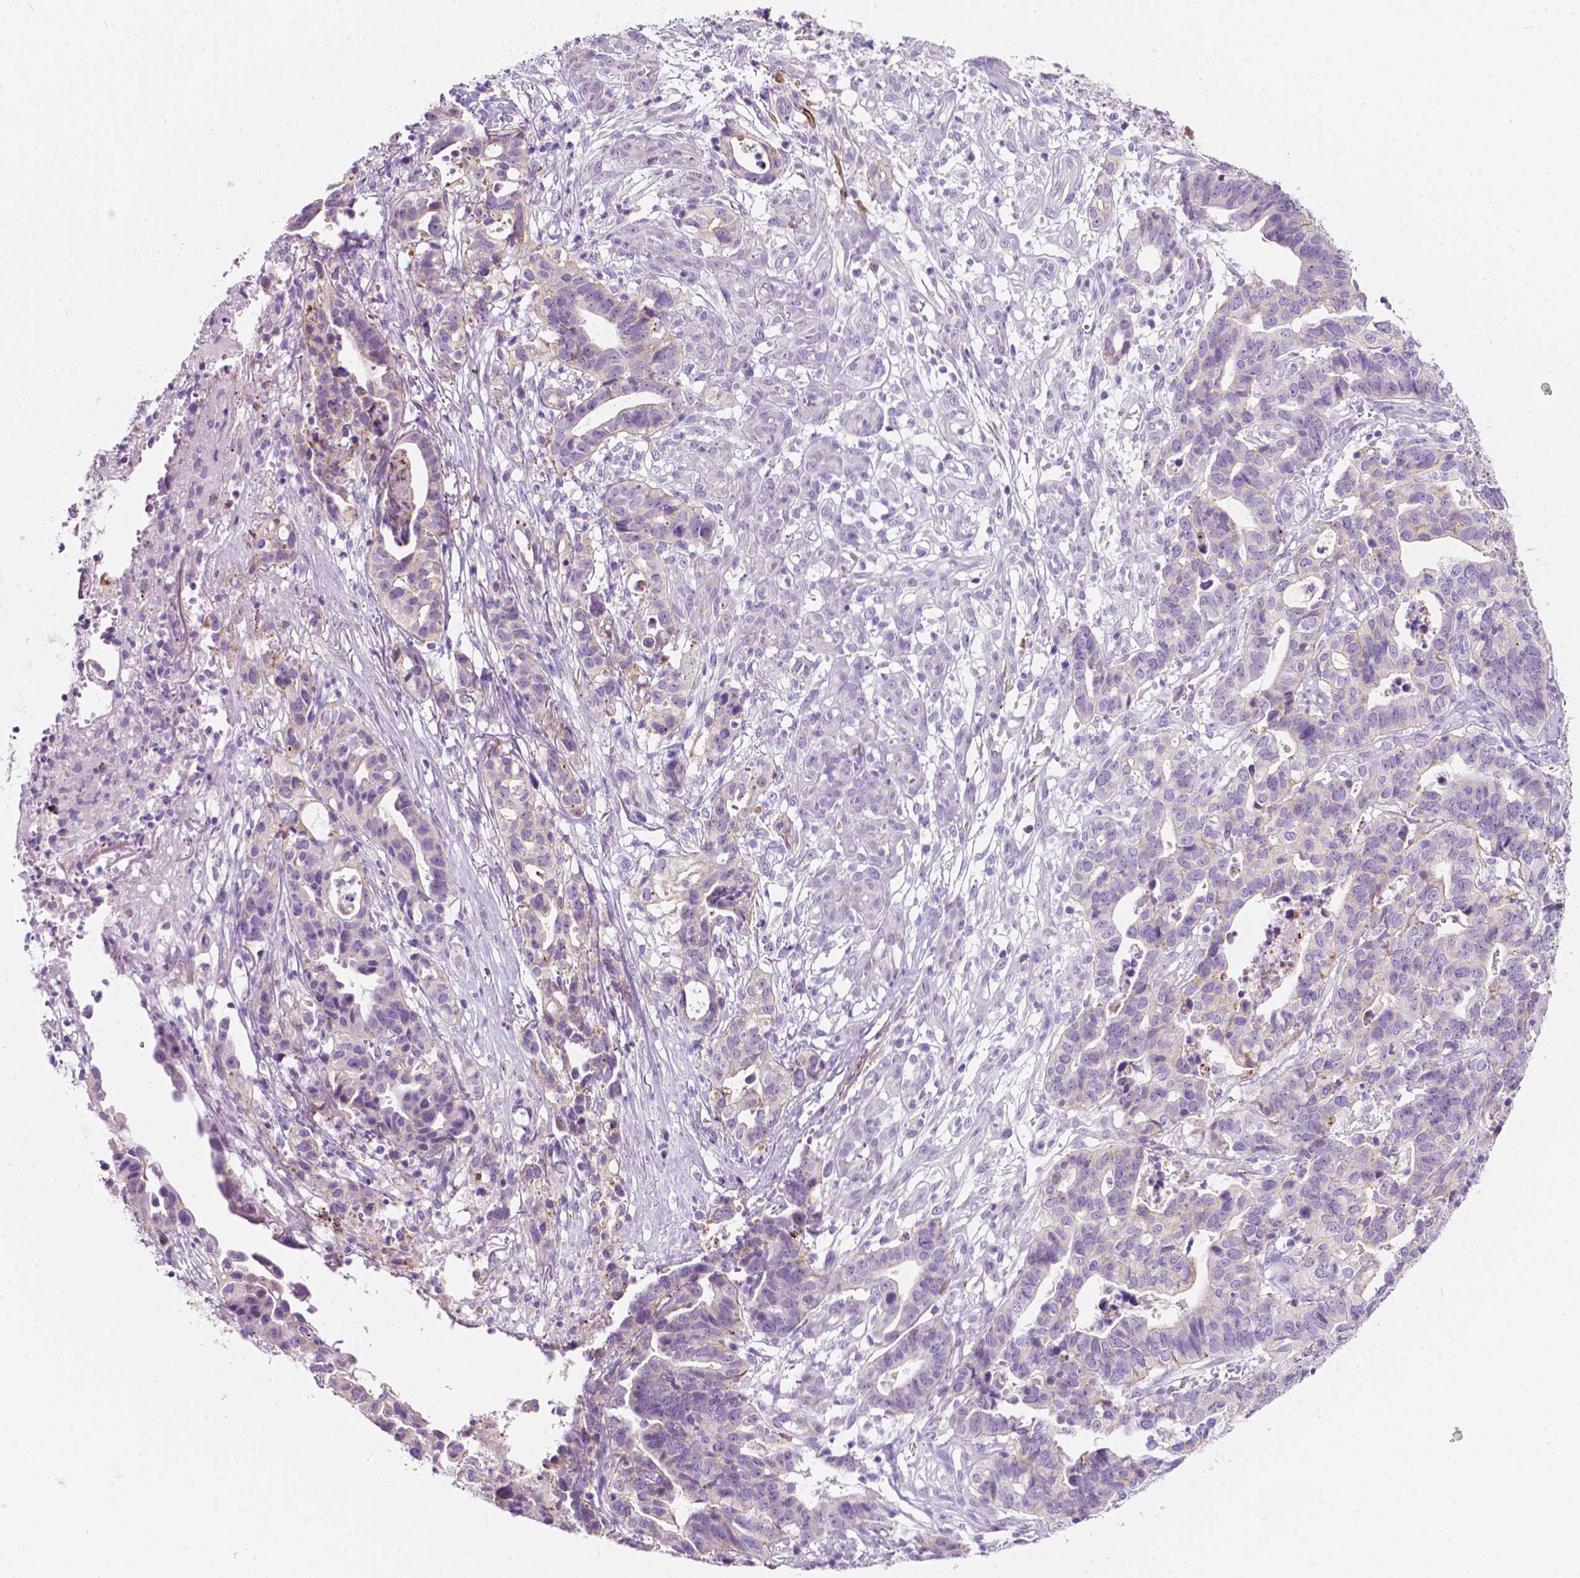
{"staining": {"intensity": "weak", "quantity": "<25%", "location": "cytoplasmic/membranous"}, "tissue": "stomach cancer", "cell_type": "Tumor cells", "image_type": "cancer", "snomed": [{"axis": "morphology", "description": "Adenocarcinoma, NOS"}, {"axis": "topography", "description": "Stomach, upper"}], "caption": "The image displays no significant expression in tumor cells of stomach cancer.", "gene": "NOS1AP", "patient": {"sex": "female", "age": 67}}